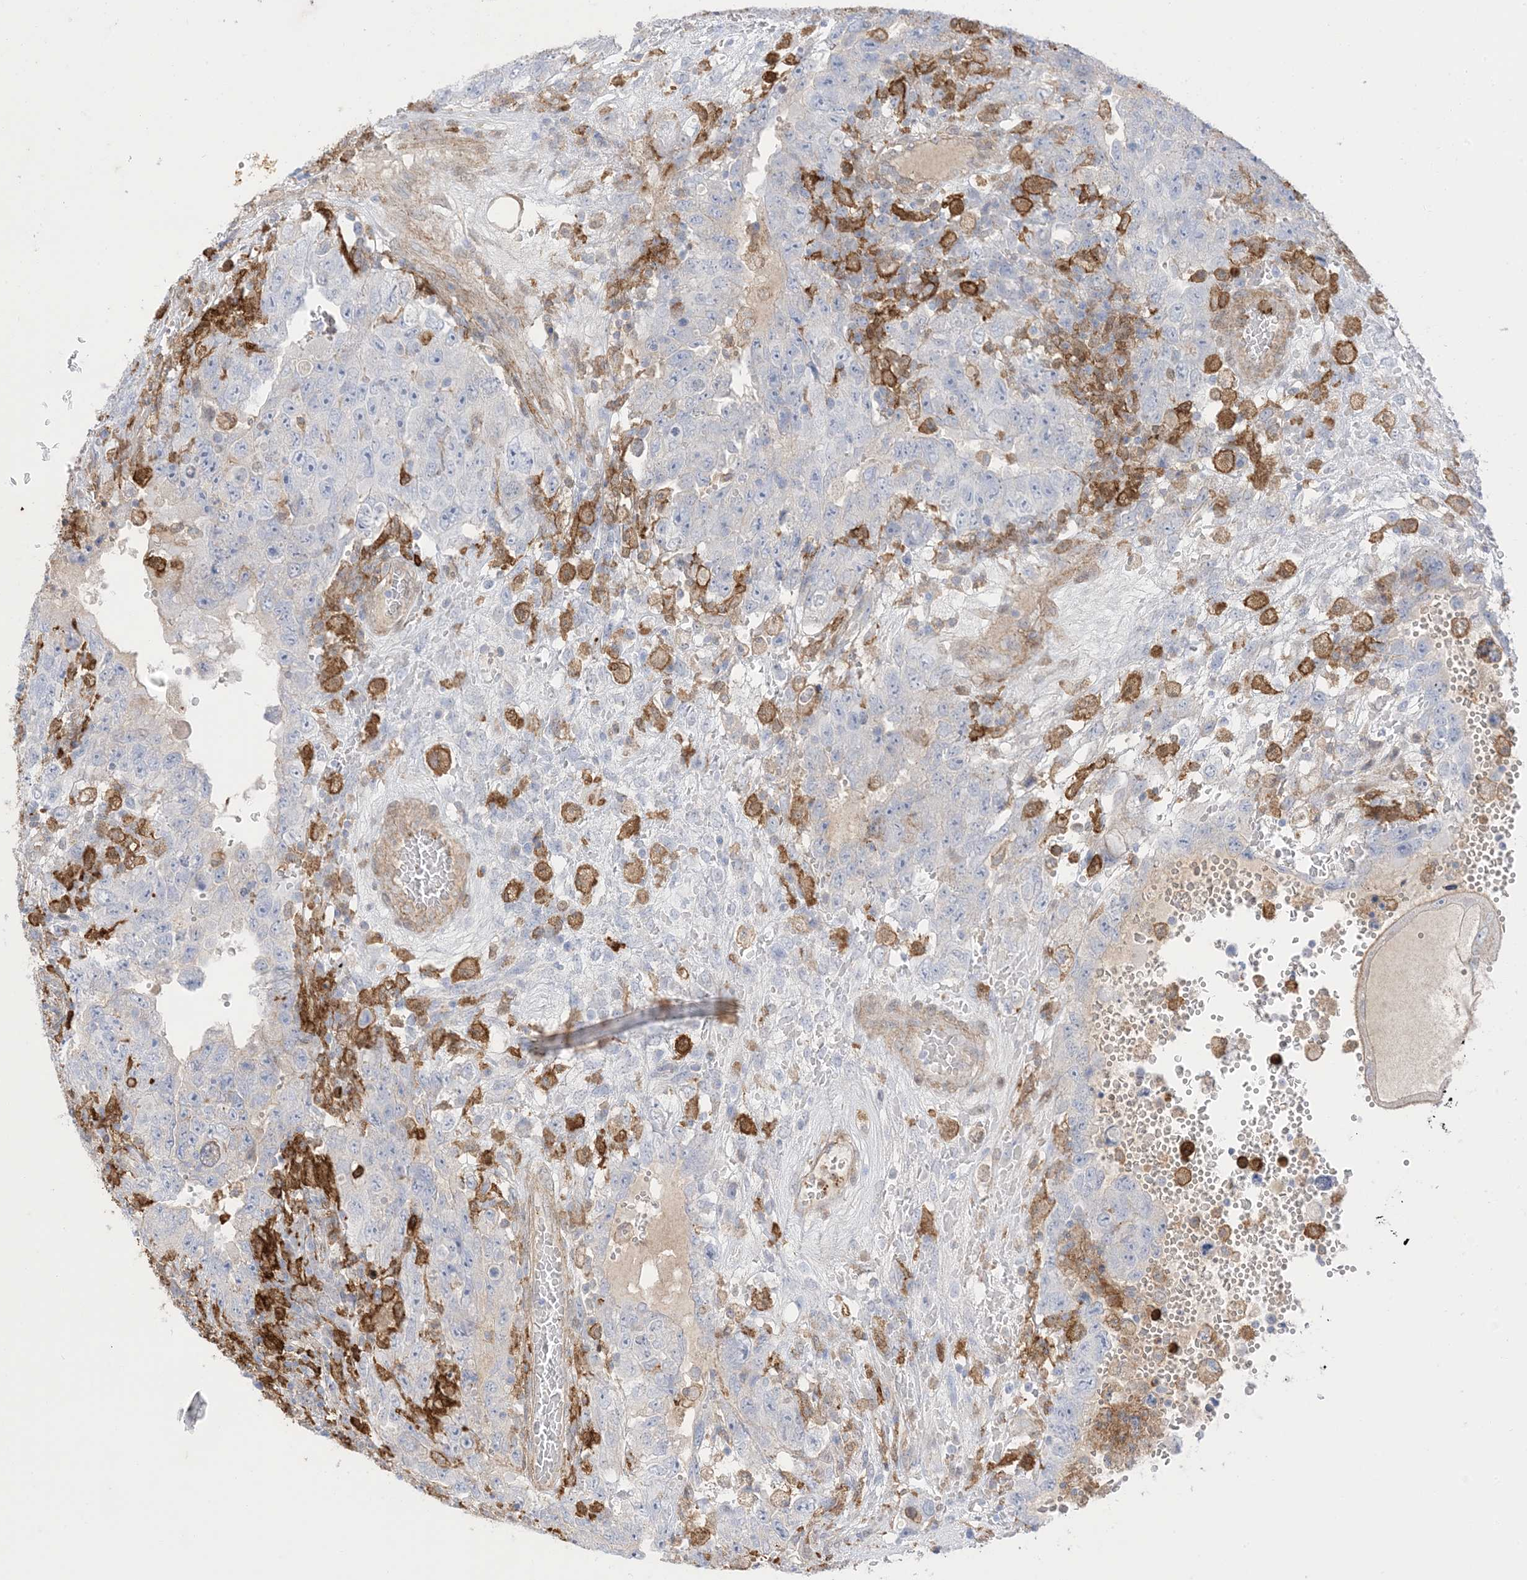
{"staining": {"intensity": "negative", "quantity": "none", "location": "none"}, "tissue": "testis cancer", "cell_type": "Tumor cells", "image_type": "cancer", "snomed": [{"axis": "morphology", "description": "Carcinoma, Embryonal, NOS"}, {"axis": "topography", "description": "Testis"}], "caption": "Immunohistochemistry micrograph of human embryonal carcinoma (testis) stained for a protein (brown), which demonstrates no positivity in tumor cells.", "gene": "GSN", "patient": {"sex": "male", "age": 26}}